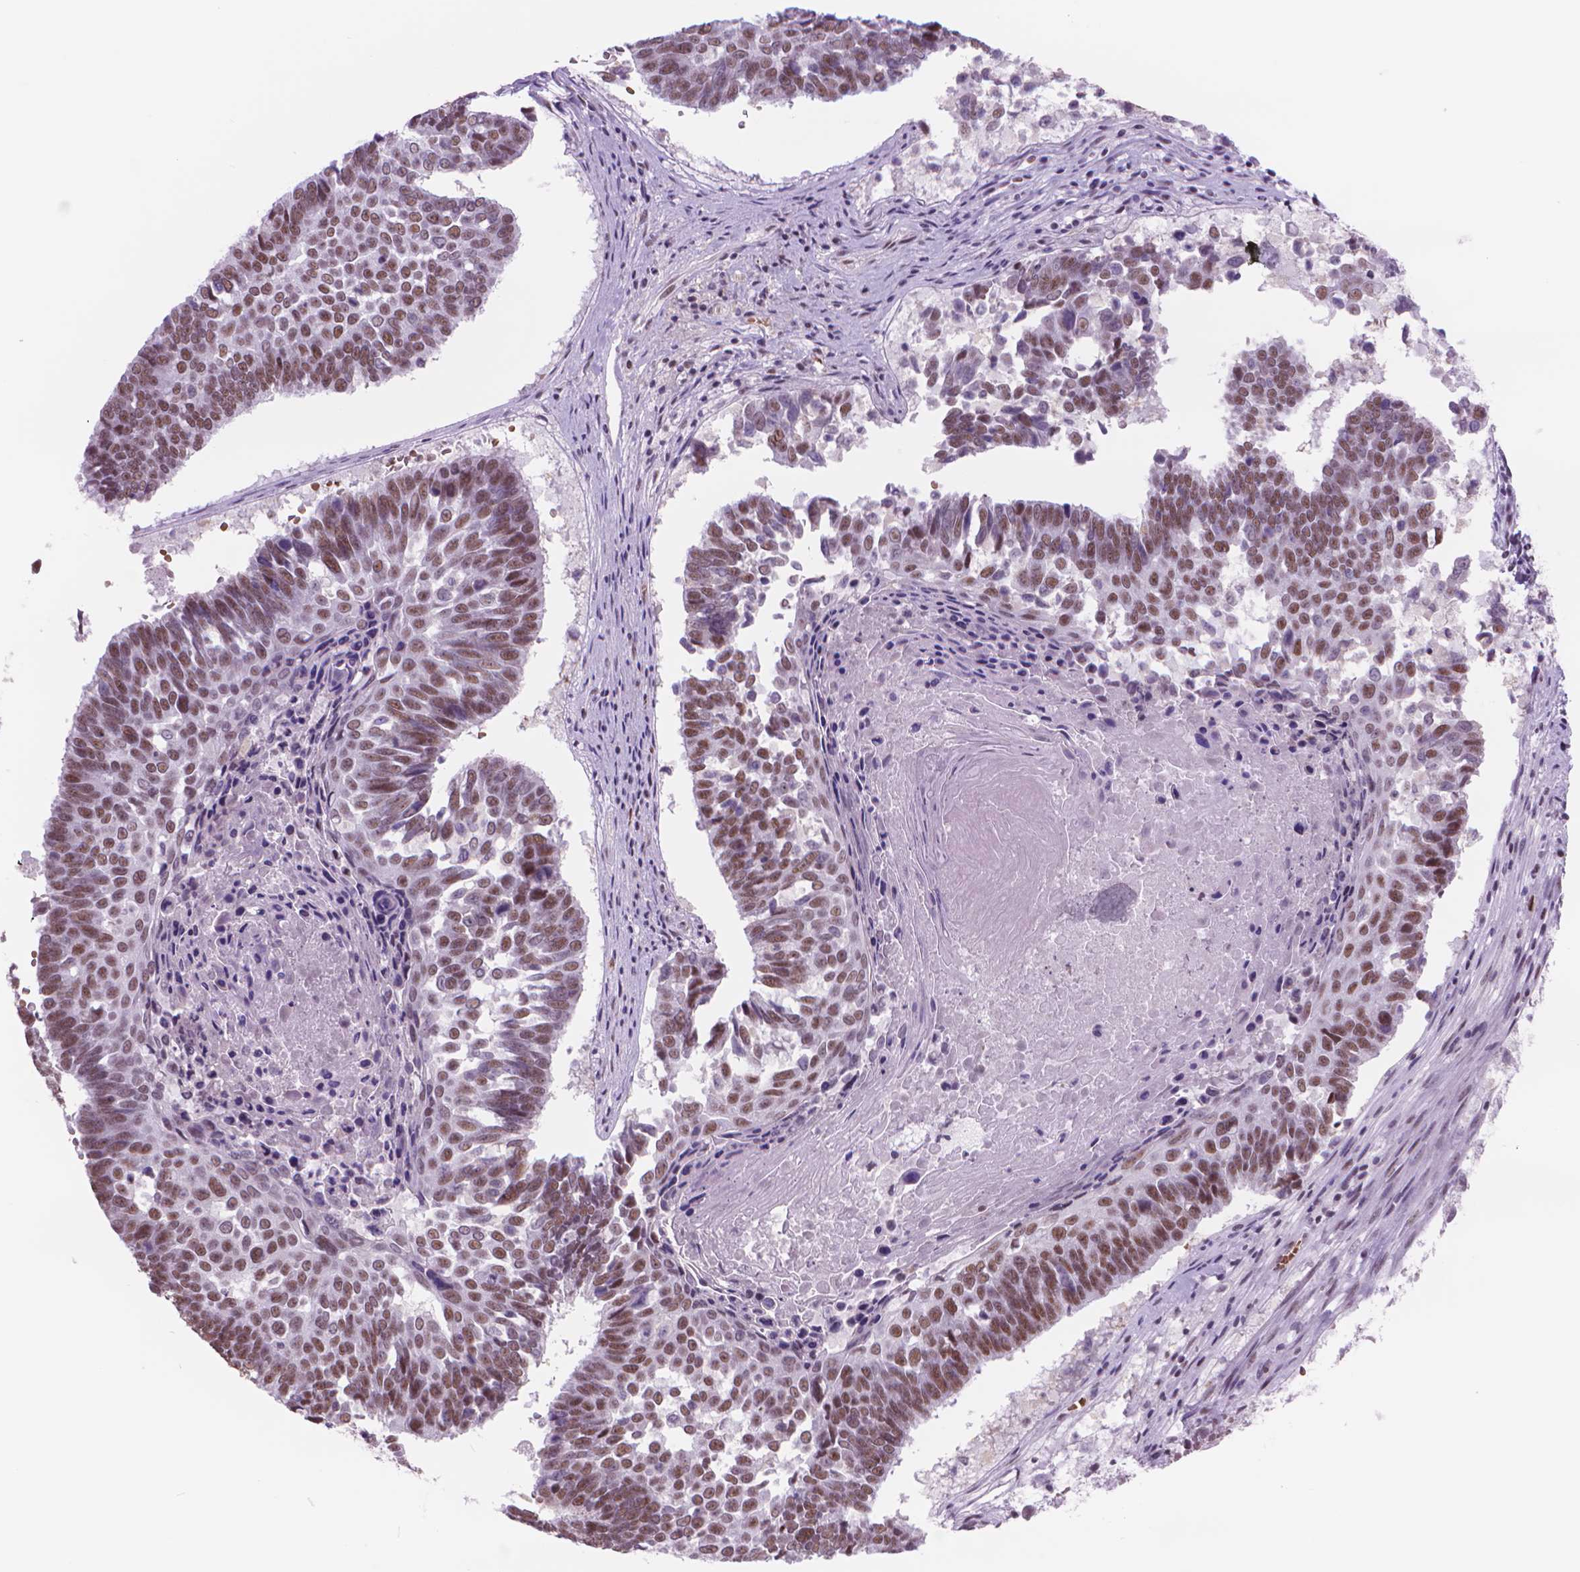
{"staining": {"intensity": "moderate", "quantity": ">75%", "location": "nuclear"}, "tissue": "lung cancer", "cell_type": "Tumor cells", "image_type": "cancer", "snomed": [{"axis": "morphology", "description": "Squamous cell carcinoma, NOS"}, {"axis": "topography", "description": "Lung"}], "caption": "Brown immunohistochemical staining in lung cancer (squamous cell carcinoma) shows moderate nuclear staining in about >75% of tumor cells.", "gene": "POLR3D", "patient": {"sex": "male", "age": 73}}